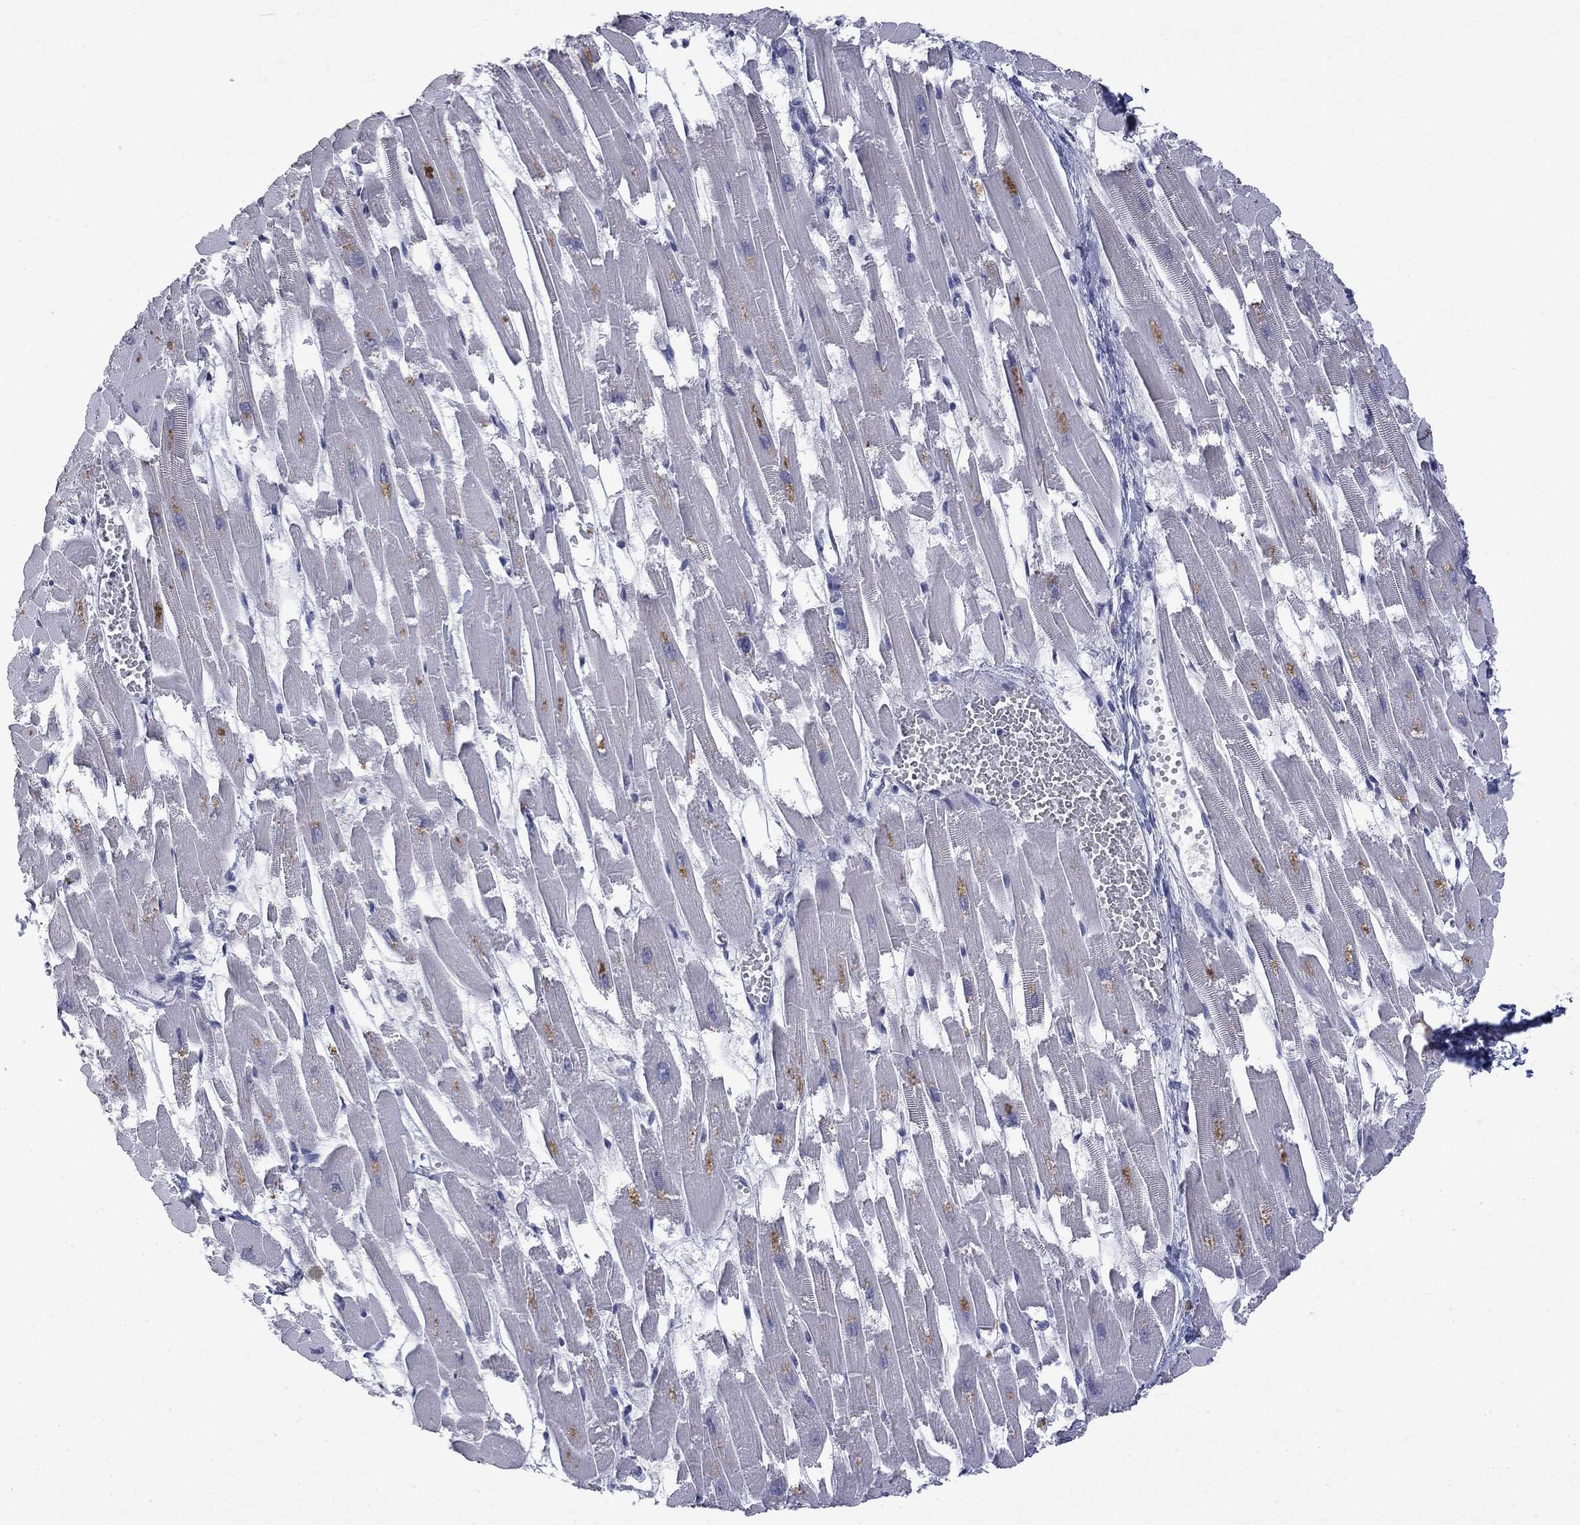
{"staining": {"intensity": "negative", "quantity": "none", "location": "none"}, "tissue": "heart muscle", "cell_type": "Cardiomyocytes", "image_type": "normal", "snomed": [{"axis": "morphology", "description": "Normal tissue, NOS"}, {"axis": "topography", "description": "Heart"}], "caption": "This image is of normal heart muscle stained with immunohistochemistry (IHC) to label a protein in brown with the nuclei are counter-stained blue. There is no positivity in cardiomyocytes.", "gene": "SLC51A", "patient": {"sex": "female", "age": 52}}